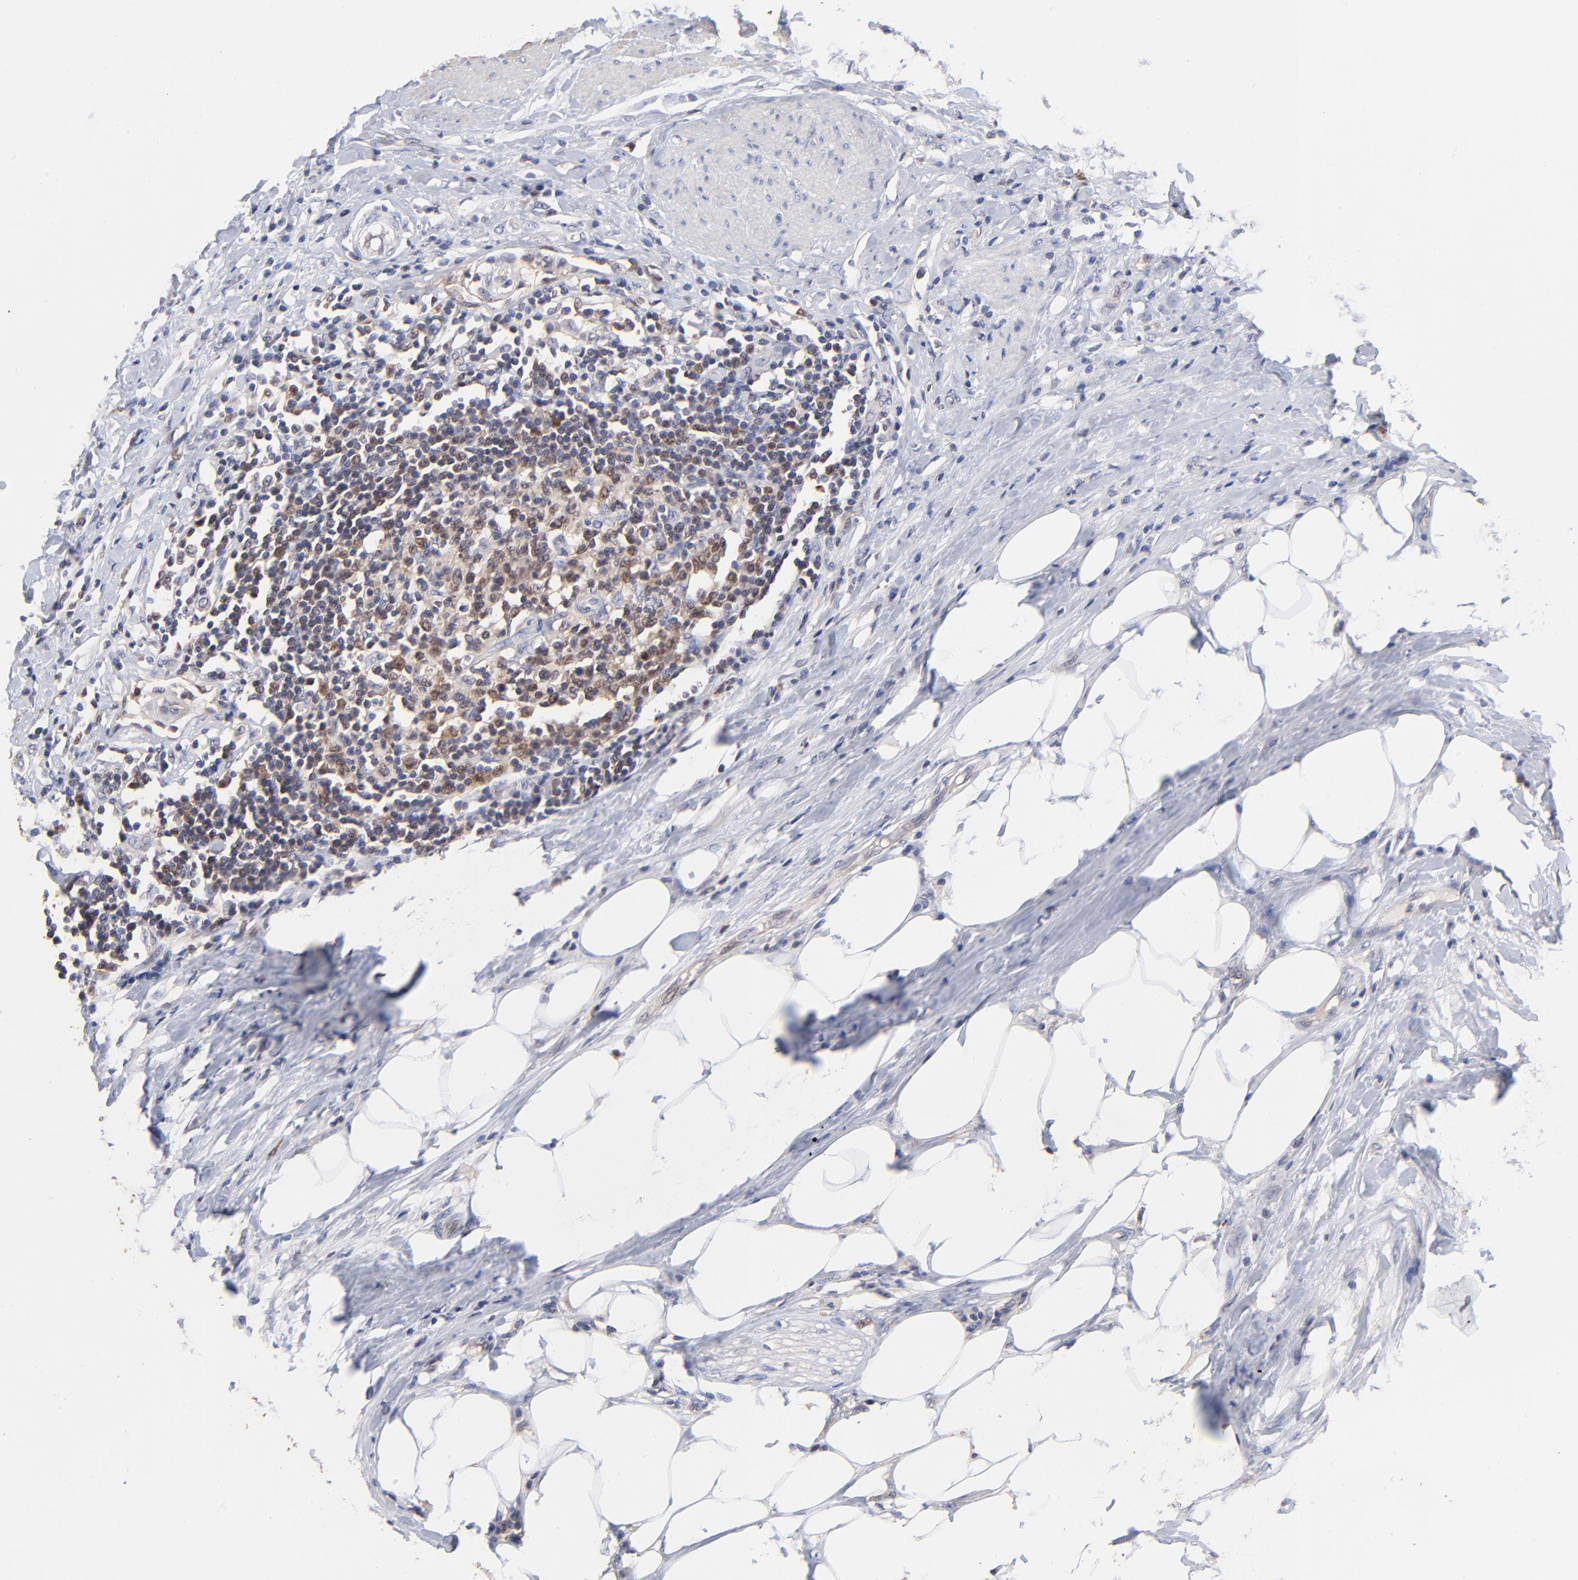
{"staining": {"intensity": "moderate", "quantity": "25%-75%", "location": "cytoplasmic/membranous,nuclear"}, "tissue": "urothelial cancer", "cell_type": "Tumor cells", "image_type": "cancer", "snomed": [{"axis": "morphology", "description": "Urothelial carcinoma, High grade"}, {"axis": "topography", "description": "Urinary bladder"}], "caption": "An immunohistochemistry photomicrograph of neoplastic tissue is shown. Protein staining in brown shows moderate cytoplasmic/membranous and nuclear positivity in urothelial cancer within tumor cells.", "gene": "DCTPP1", "patient": {"sex": "male", "age": 61}}